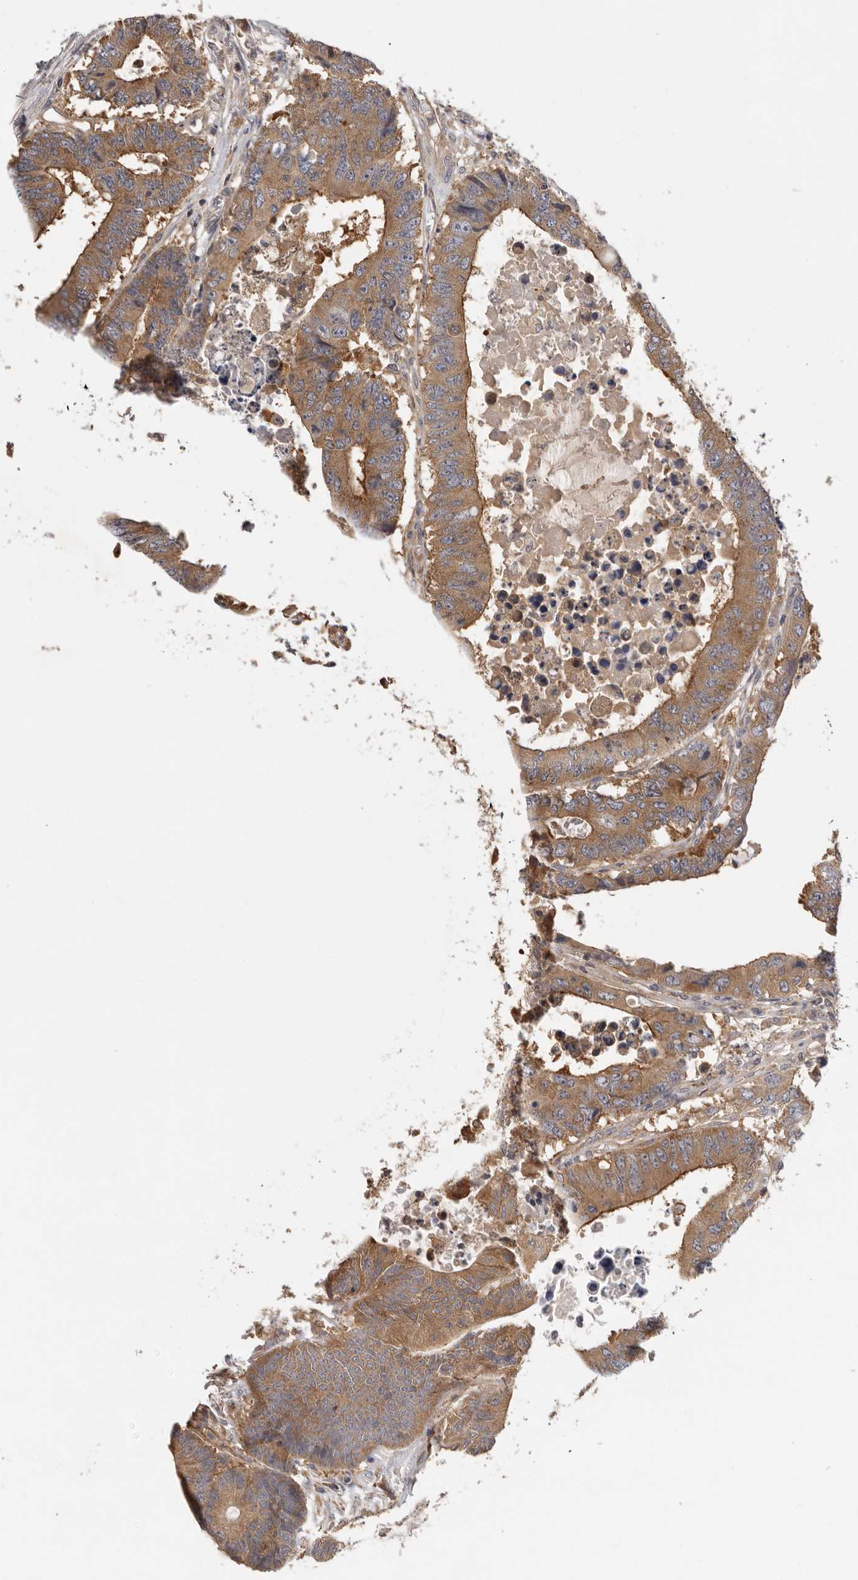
{"staining": {"intensity": "strong", "quantity": ">75%", "location": "cytoplasmic/membranous"}, "tissue": "colorectal cancer", "cell_type": "Tumor cells", "image_type": "cancer", "snomed": [{"axis": "morphology", "description": "Adenocarcinoma, NOS"}, {"axis": "topography", "description": "Rectum"}], "caption": "Protein staining of colorectal cancer tissue displays strong cytoplasmic/membranous positivity in about >75% of tumor cells.", "gene": "PPP1R42", "patient": {"sex": "male", "age": 84}}